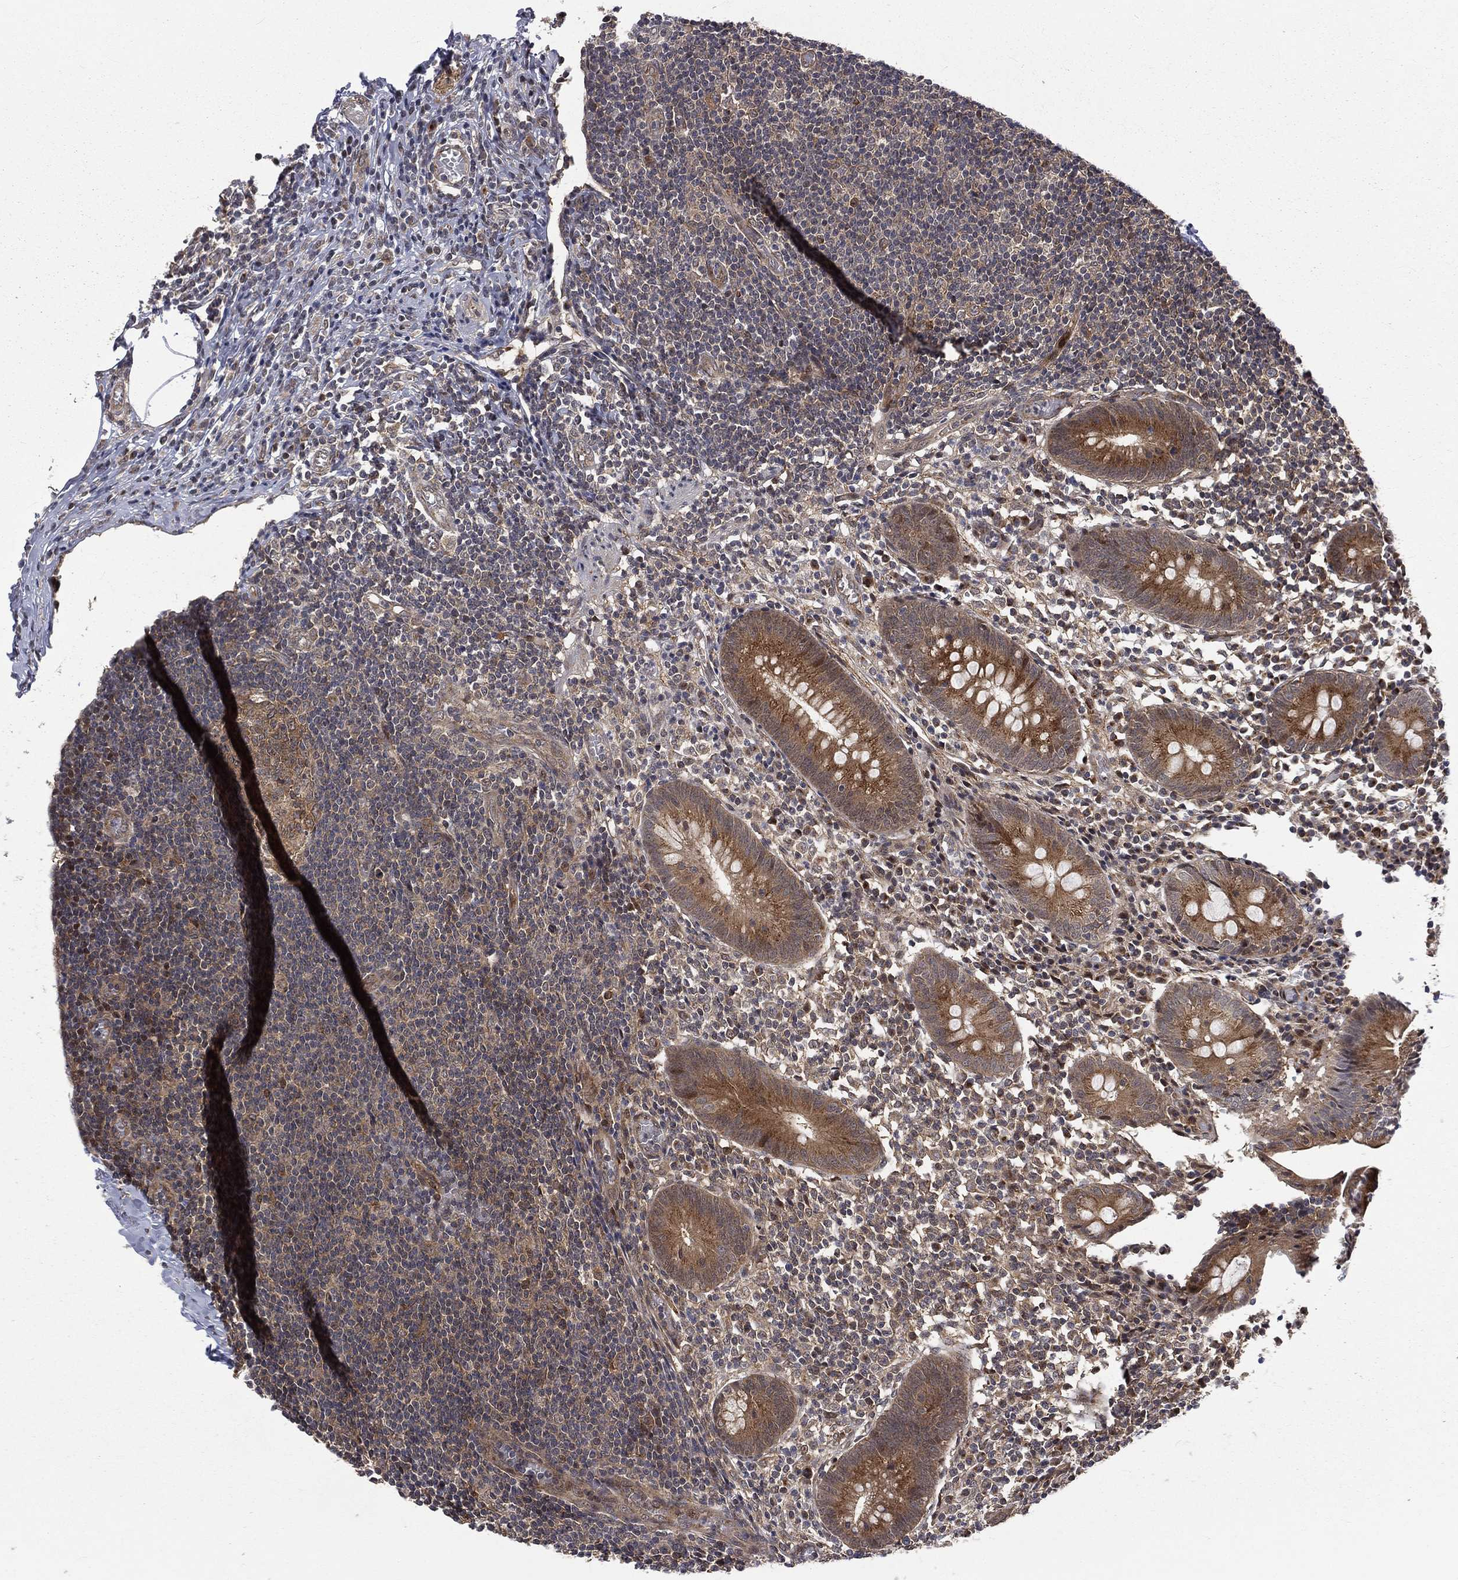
{"staining": {"intensity": "moderate", "quantity": ">75%", "location": "cytoplasmic/membranous"}, "tissue": "appendix", "cell_type": "Glandular cells", "image_type": "normal", "snomed": [{"axis": "morphology", "description": "Normal tissue, NOS"}, {"axis": "topography", "description": "Appendix"}], "caption": "Appendix stained with DAB immunohistochemistry (IHC) exhibits medium levels of moderate cytoplasmic/membranous expression in about >75% of glandular cells.", "gene": "ARL3", "patient": {"sex": "female", "age": 40}}